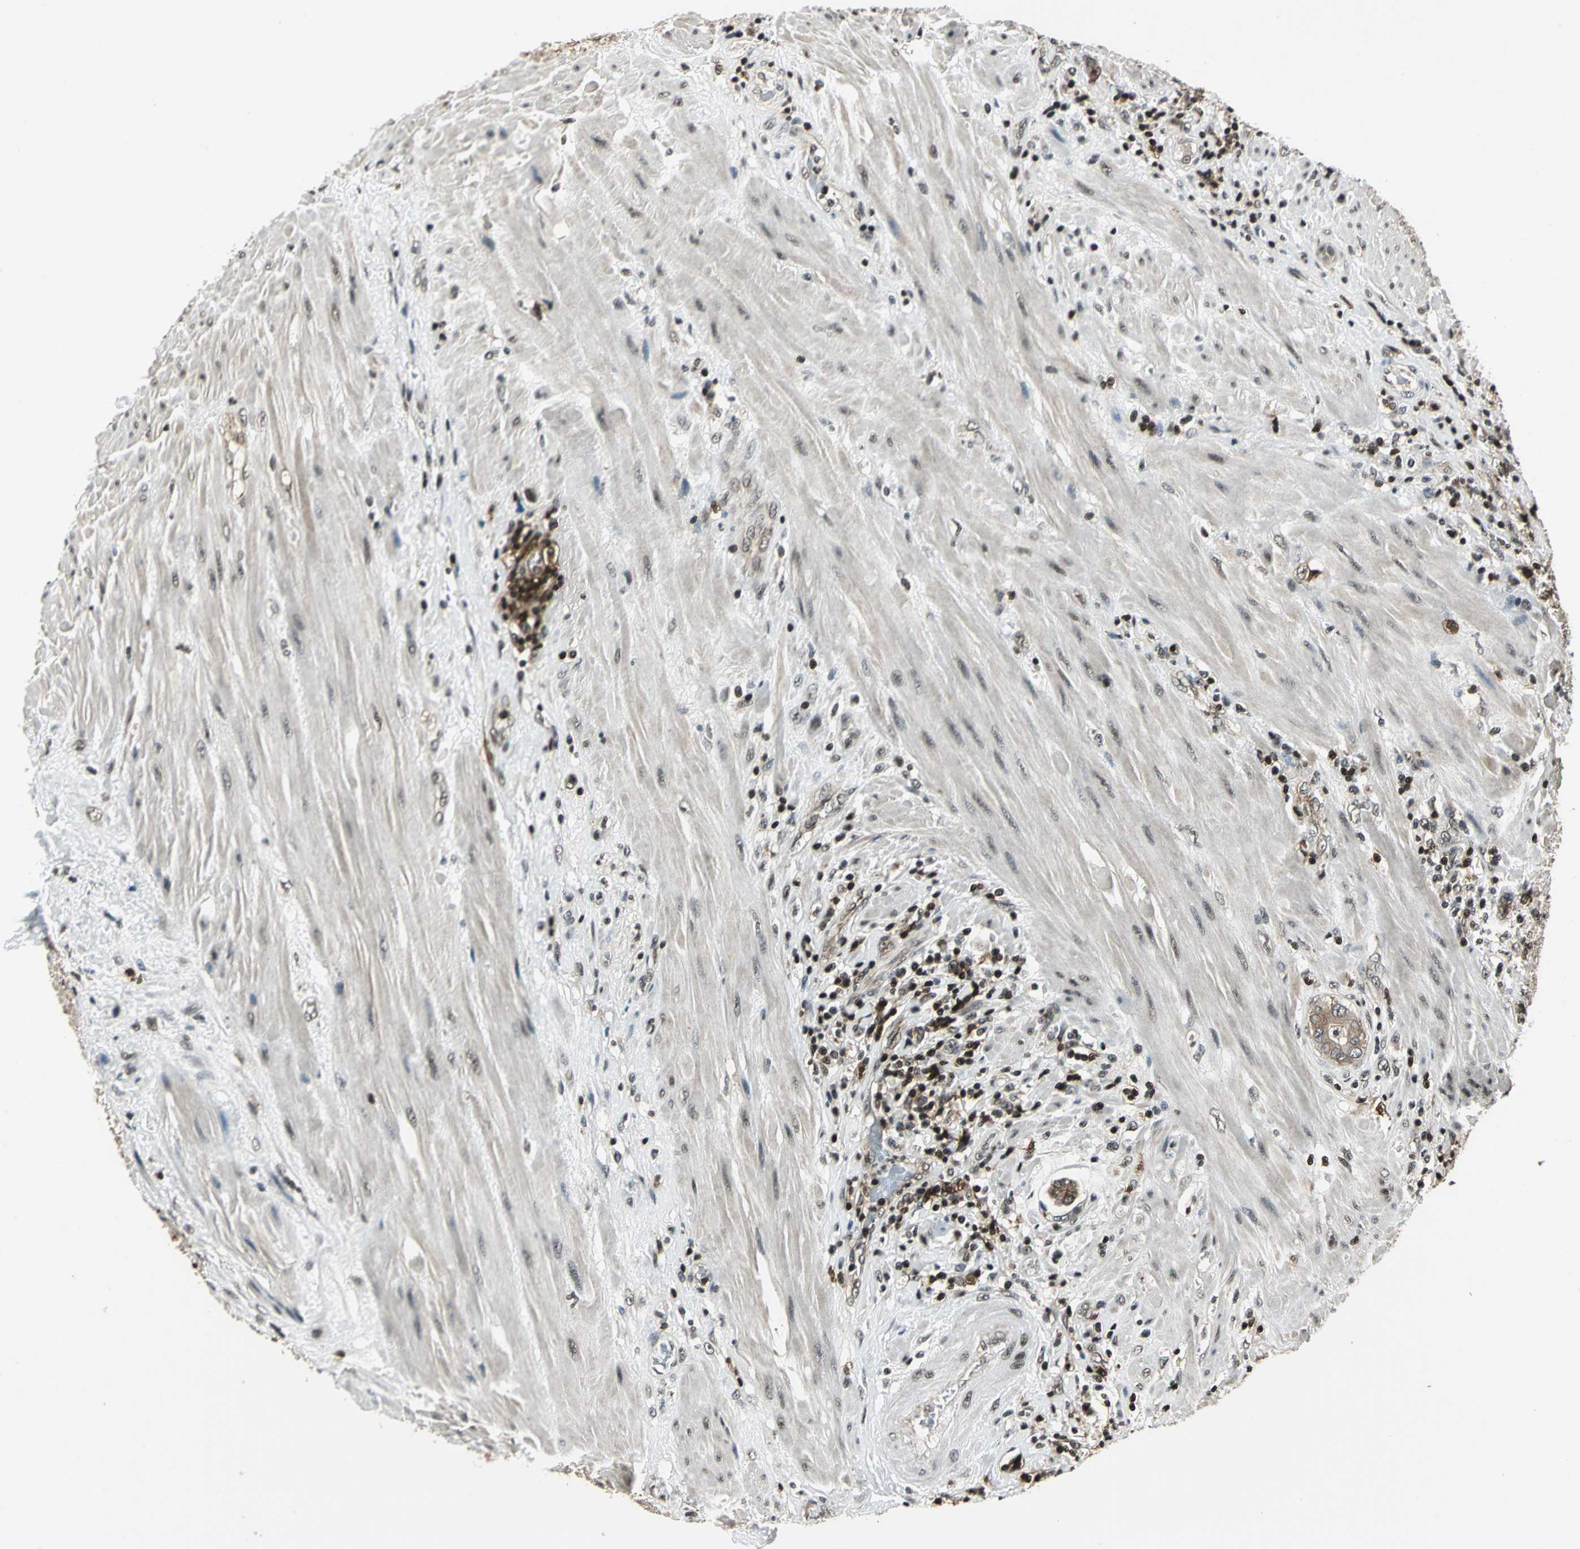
{"staining": {"intensity": "weak", "quantity": ">75%", "location": "cytoplasmic/membranous"}, "tissue": "pancreatic cancer", "cell_type": "Tumor cells", "image_type": "cancer", "snomed": [{"axis": "morphology", "description": "Adenocarcinoma, NOS"}, {"axis": "topography", "description": "Pancreas"}], "caption": "Tumor cells show low levels of weak cytoplasmic/membranous staining in approximately >75% of cells in human pancreatic cancer. Immunohistochemistry stains the protein in brown and the nuclei are stained blue.", "gene": "NR2C2", "patient": {"sex": "female", "age": 64}}